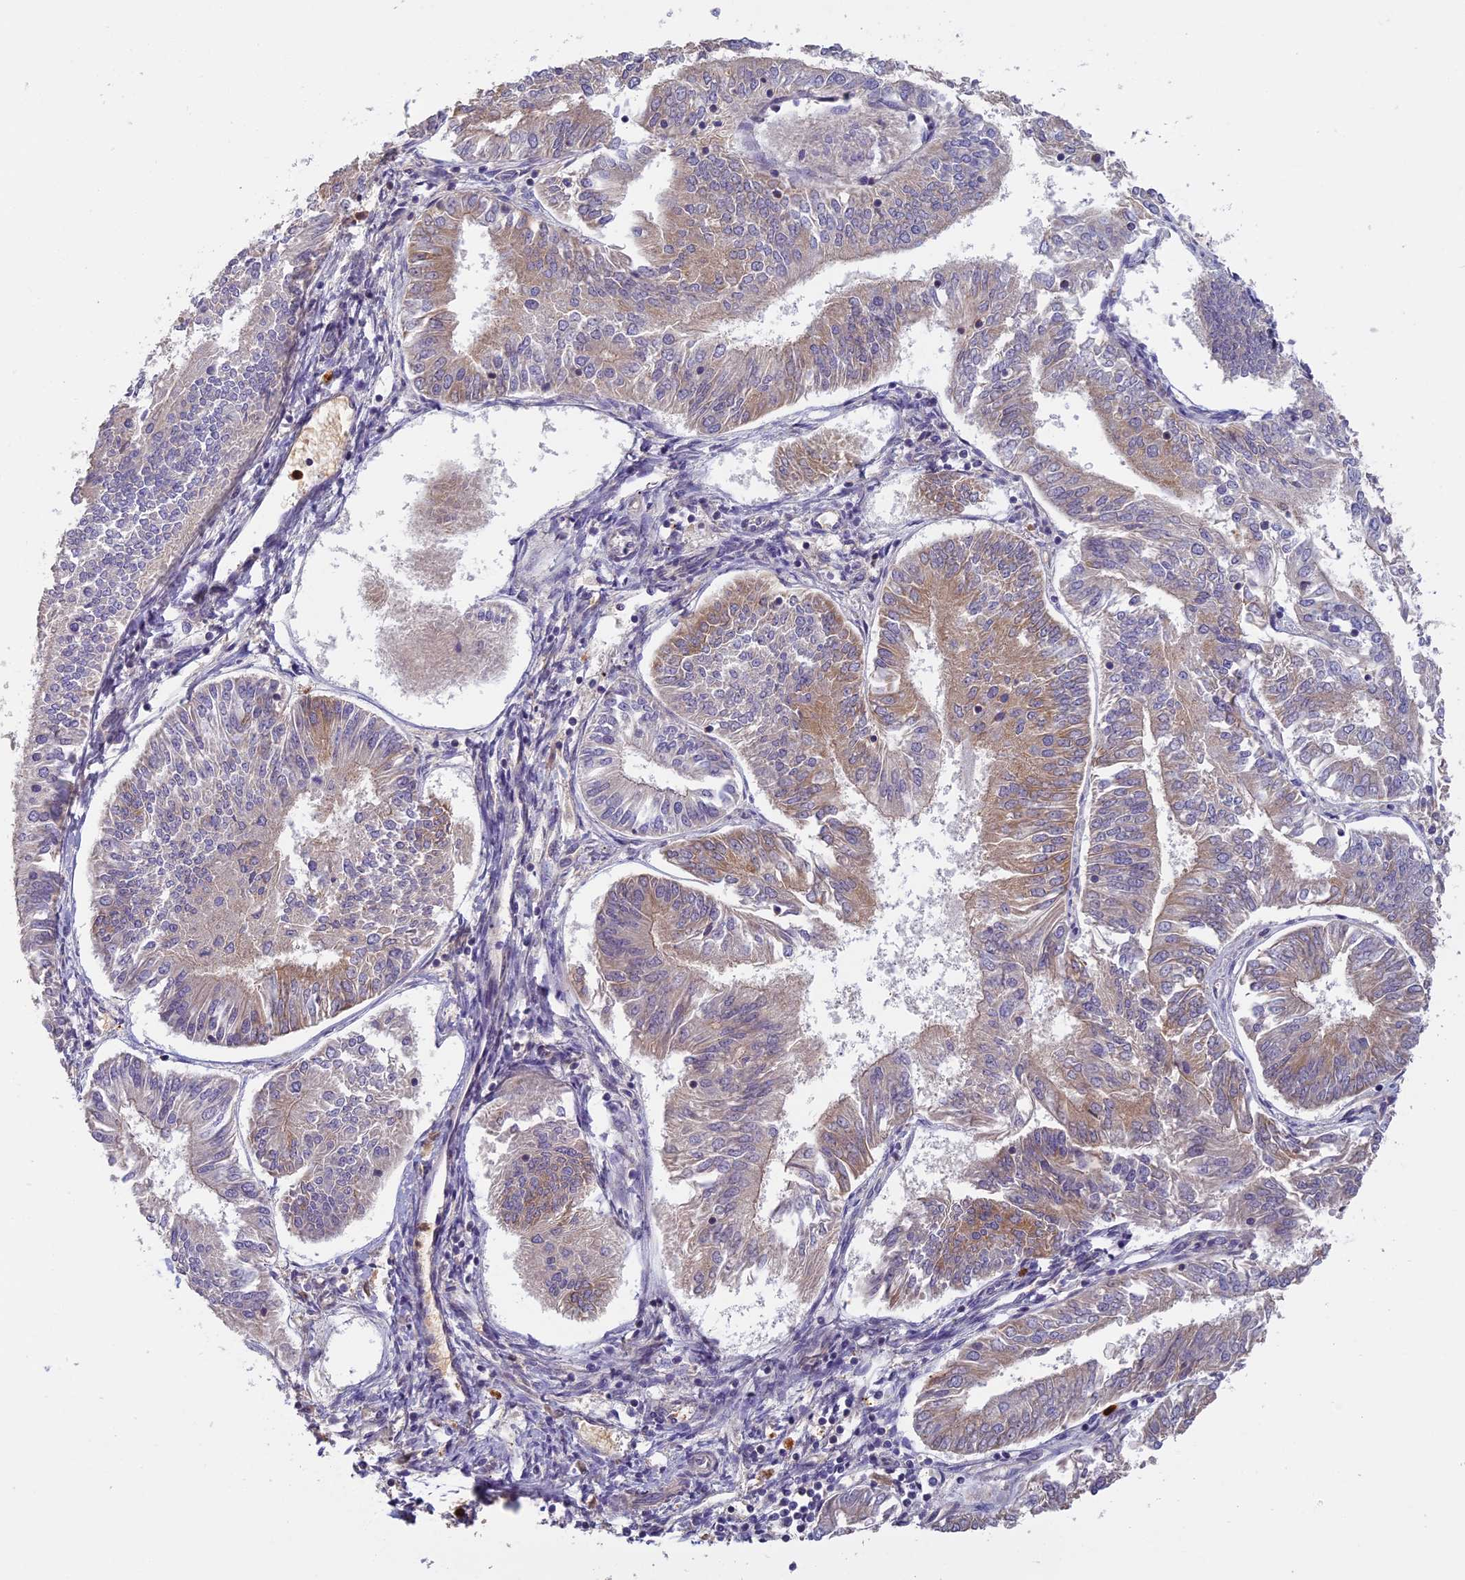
{"staining": {"intensity": "weak", "quantity": "25%-75%", "location": "cytoplasmic/membranous"}, "tissue": "endometrial cancer", "cell_type": "Tumor cells", "image_type": "cancer", "snomed": [{"axis": "morphology", "description": "Adenocarcinoma, NOS"}, {"axis": "topography", "description": "Endometrium"}], "caption": "Immunohistochemistry (IHC) micrograph of human adenocarcinoma (endometrial) stained for a protein (brown), which shows low levels of weak cytoplasmic/membranous expression in approximately 25%-75% of tumor cells.", "gene": "AP4E1", "patient": {"sex": "female", "age": 58}}